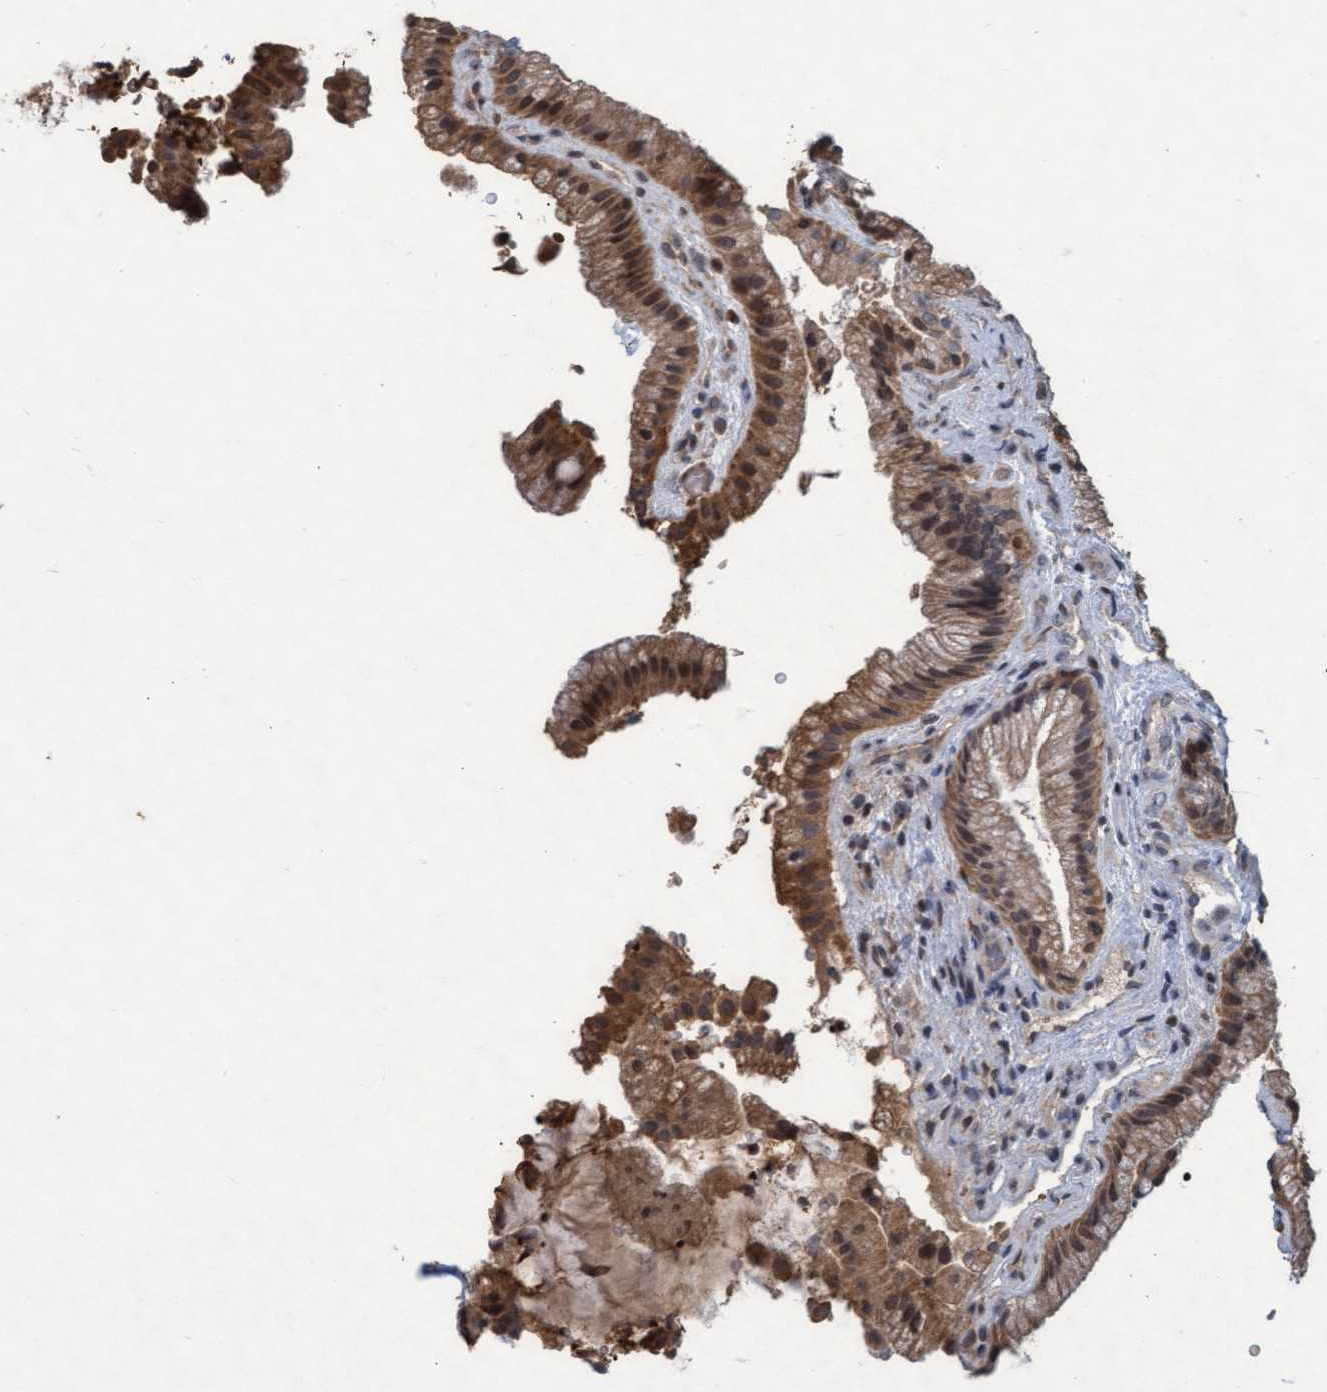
{"staining": {"intensity": "moderate", "quantity": ">75%", "location": "cytoplasmic/membranous"}, "tissue": "gallbladder", "cell_type": "Glandular cells", "image_type": "normal", "snomed": [{"axis": "morphology", "description": "Normal tissue, NOS"}, {"axis": "topography", "description": "Gallbladder"}], "caption": "Immunohistochemical staining of unremarkable gallbladder exhibits medium levels of moderate cytoplasmic/membranous expression in about >75% of glandular cells. (DAB IHC with brightfield microscopy, high magnification).", "gene": "KCNC2", "patient": {"sex": "male", "age": 49}}